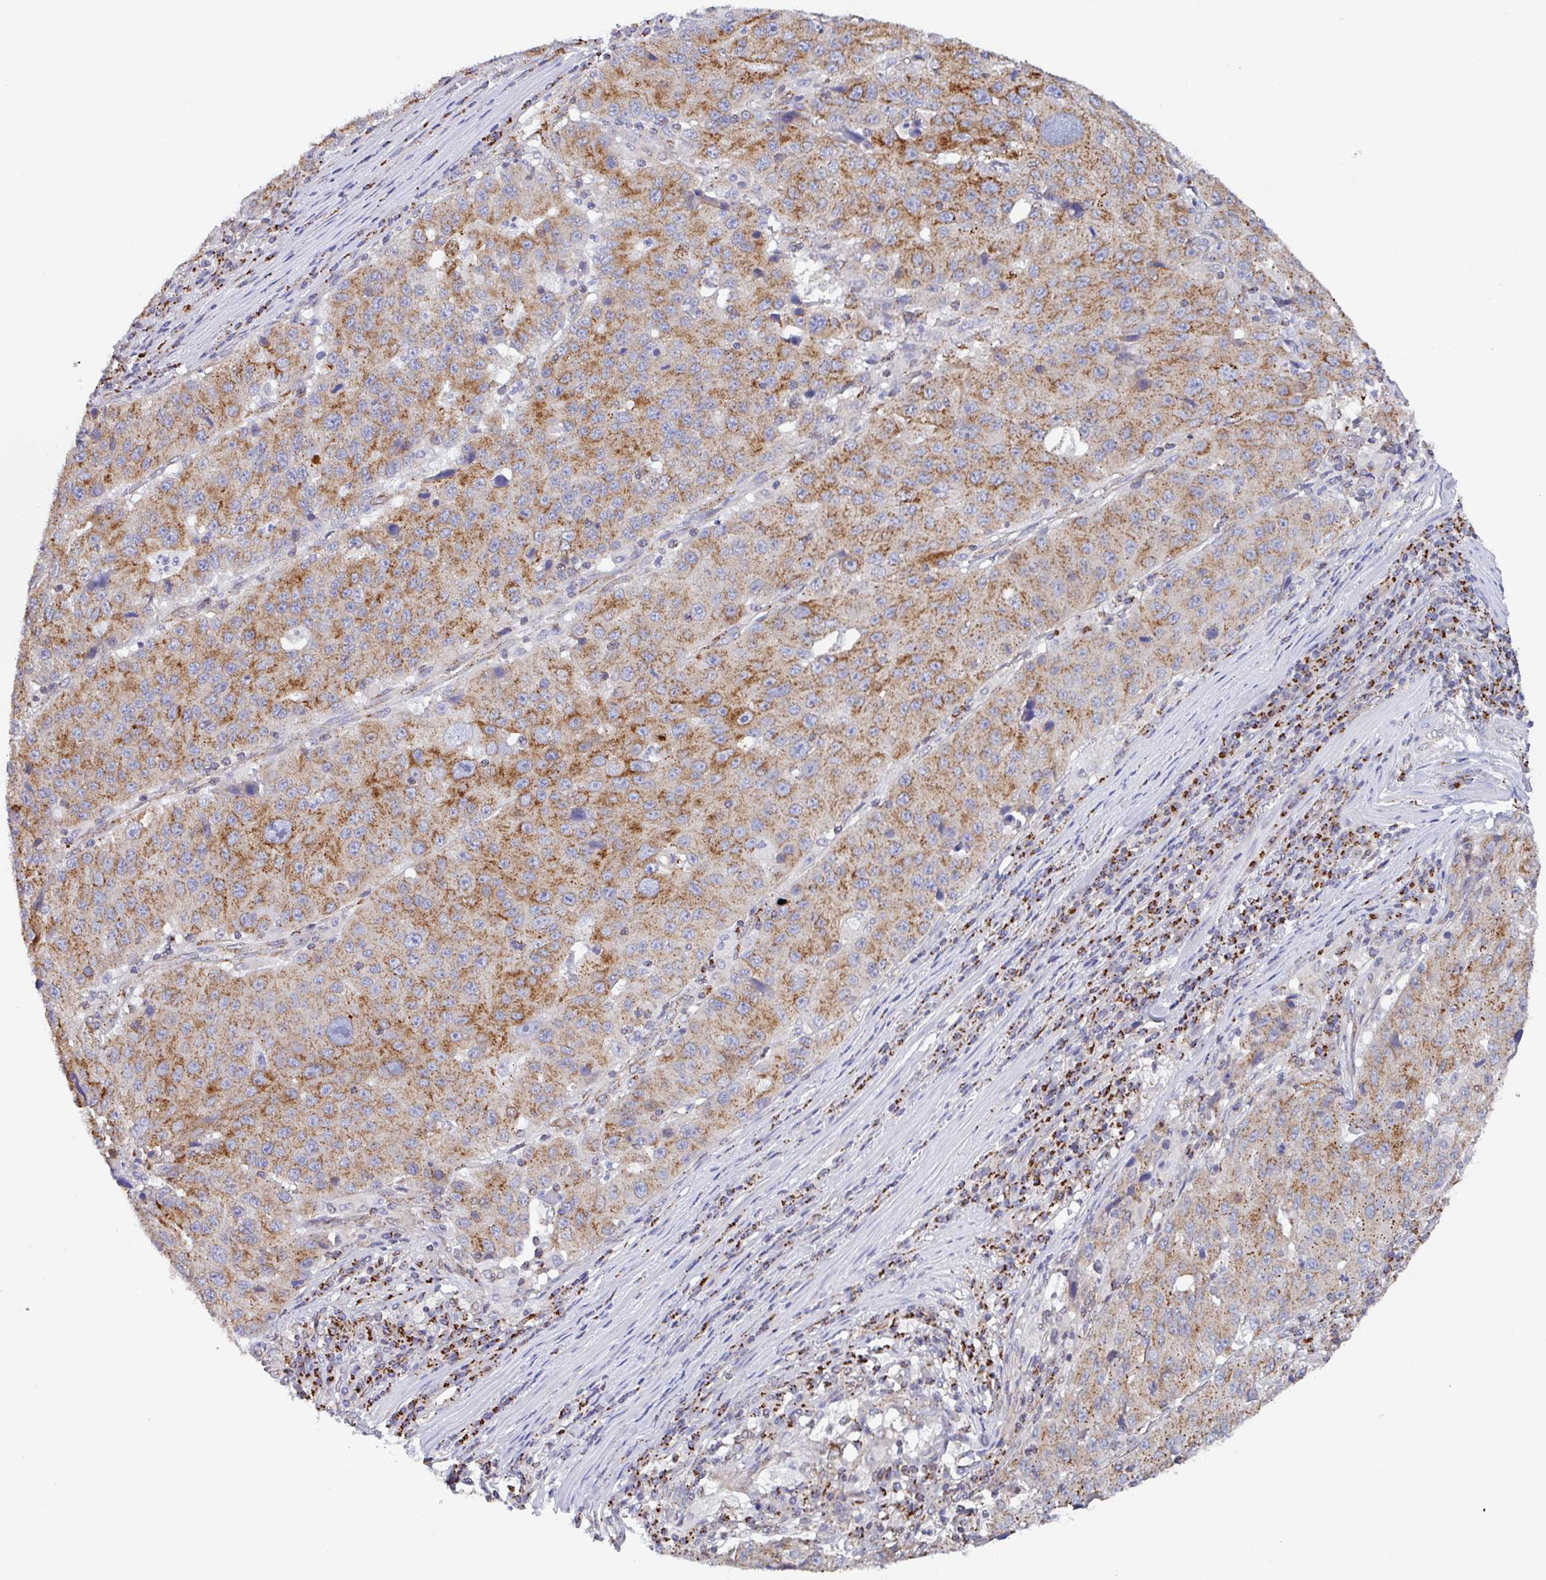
{"staining": {"intensity": "moderate", "quantity": ">75%", "location": "cytoplasmic/membranous"}, "tissue": "stomach cancer", "cell_type": "Tumor cells", "image_type": "cancer", "snomed": [{"axis": "morphology", "description": "Adenocarcinoma, NOS"}, {"axis": "topography", "description": "Stomach"}], "caption": "DAB immunohistochemical staining of stomach adenocarcinoma exhibits moderate cytoplasmic/membranous protein expression in approximately >75% of tumor cells.", "gene": "PROSER3", "patient": {"sex": "male", "age": 71}}